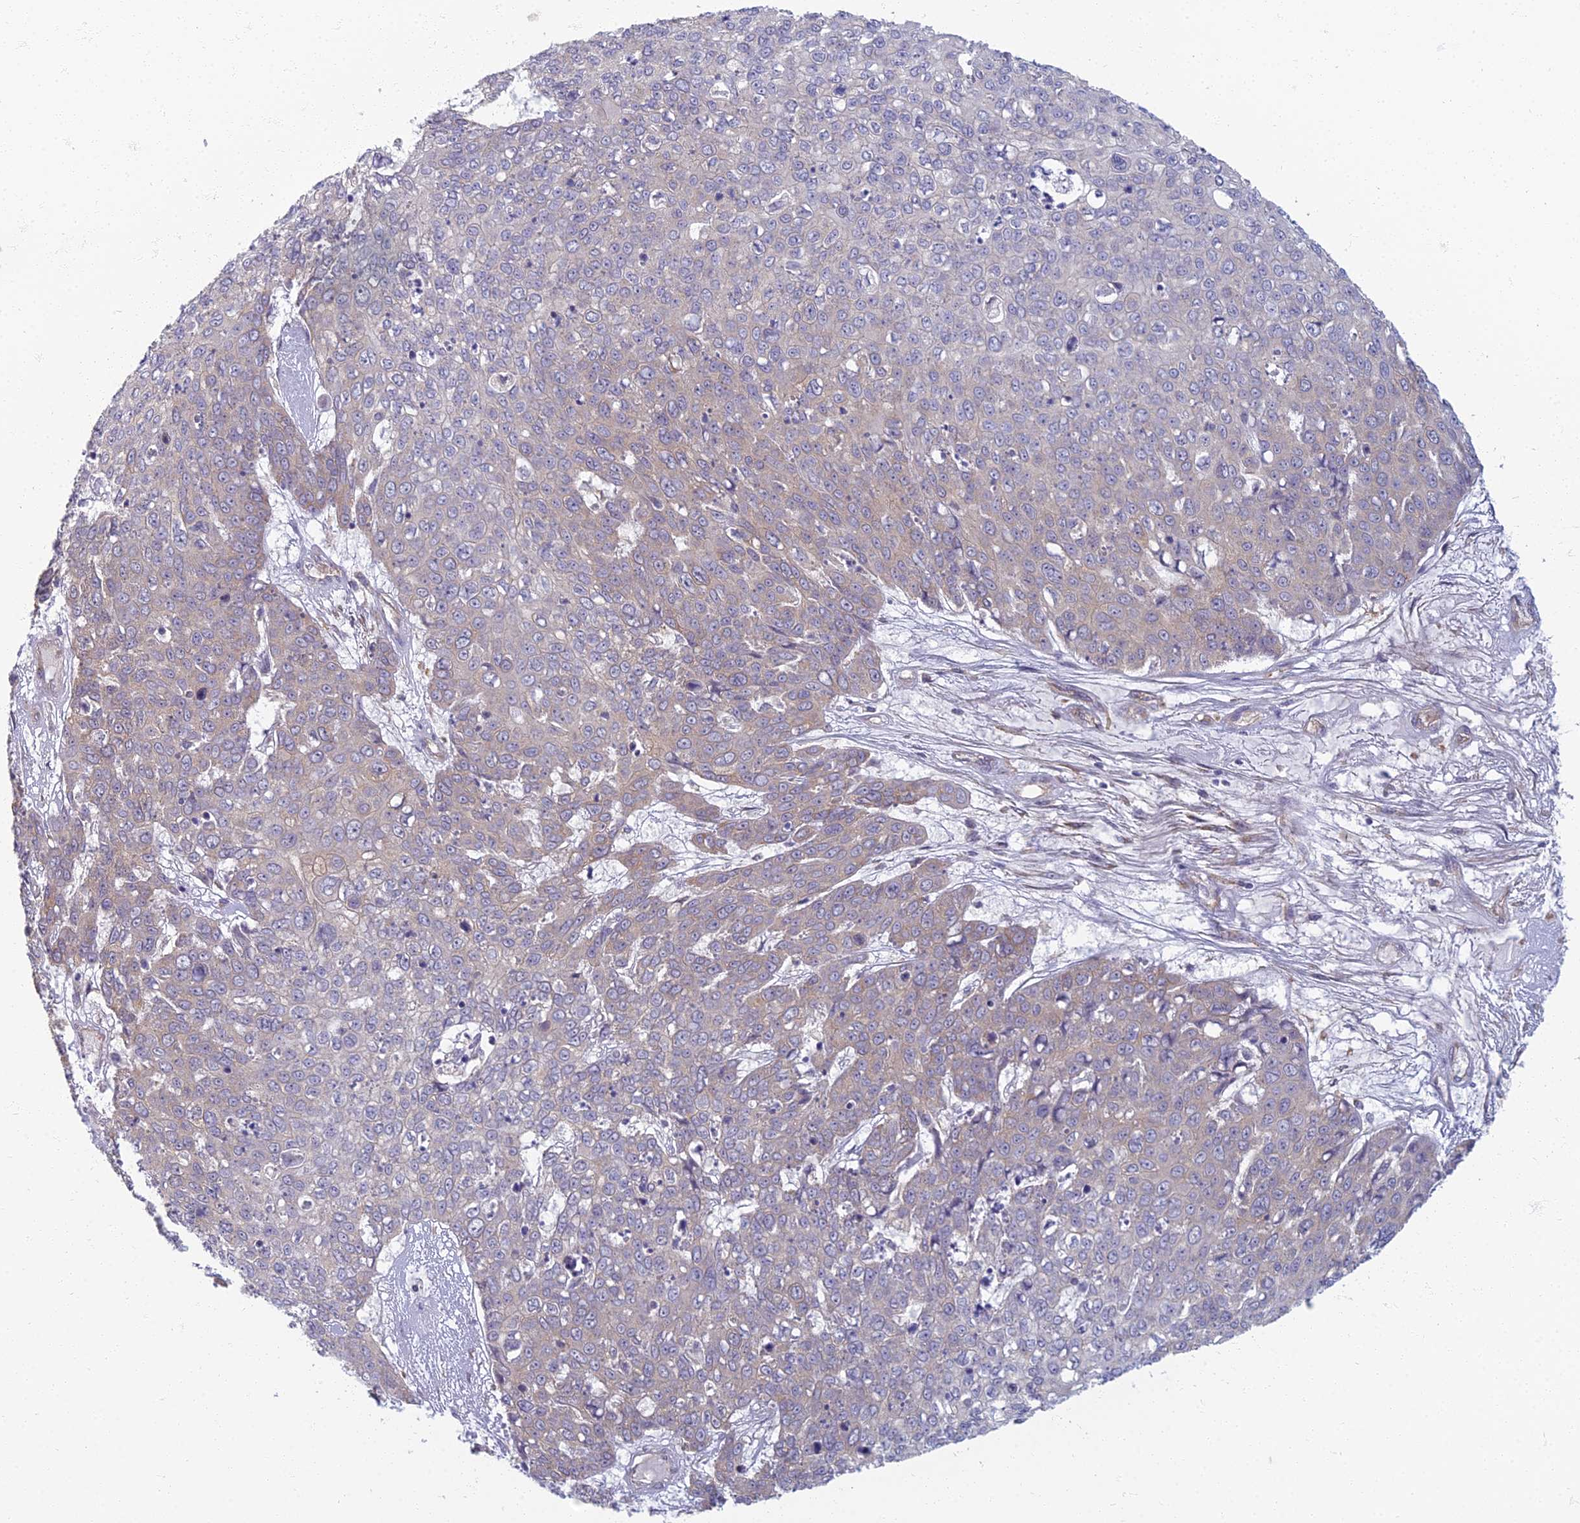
{"staining": {"intensity": "weak", "quantity": "<25%", "location": "cytoplasmic/membranous"}, "tissue": "skin cancer", "cell_type": "Tumor cells", "image_type": "cancer", "snomed": [{"axis": "morphology", "description": "Squamous cell carcinoma, NOS"}, {"axis": "topography", "description": "Skin"}], "caption": "DAB immunohistochemical staining of human skin squamous cell carcinoma displays no significant positivity in tumor cells.", "gene": "PROX2", "patient": {"sex": "male", "age": 71}}